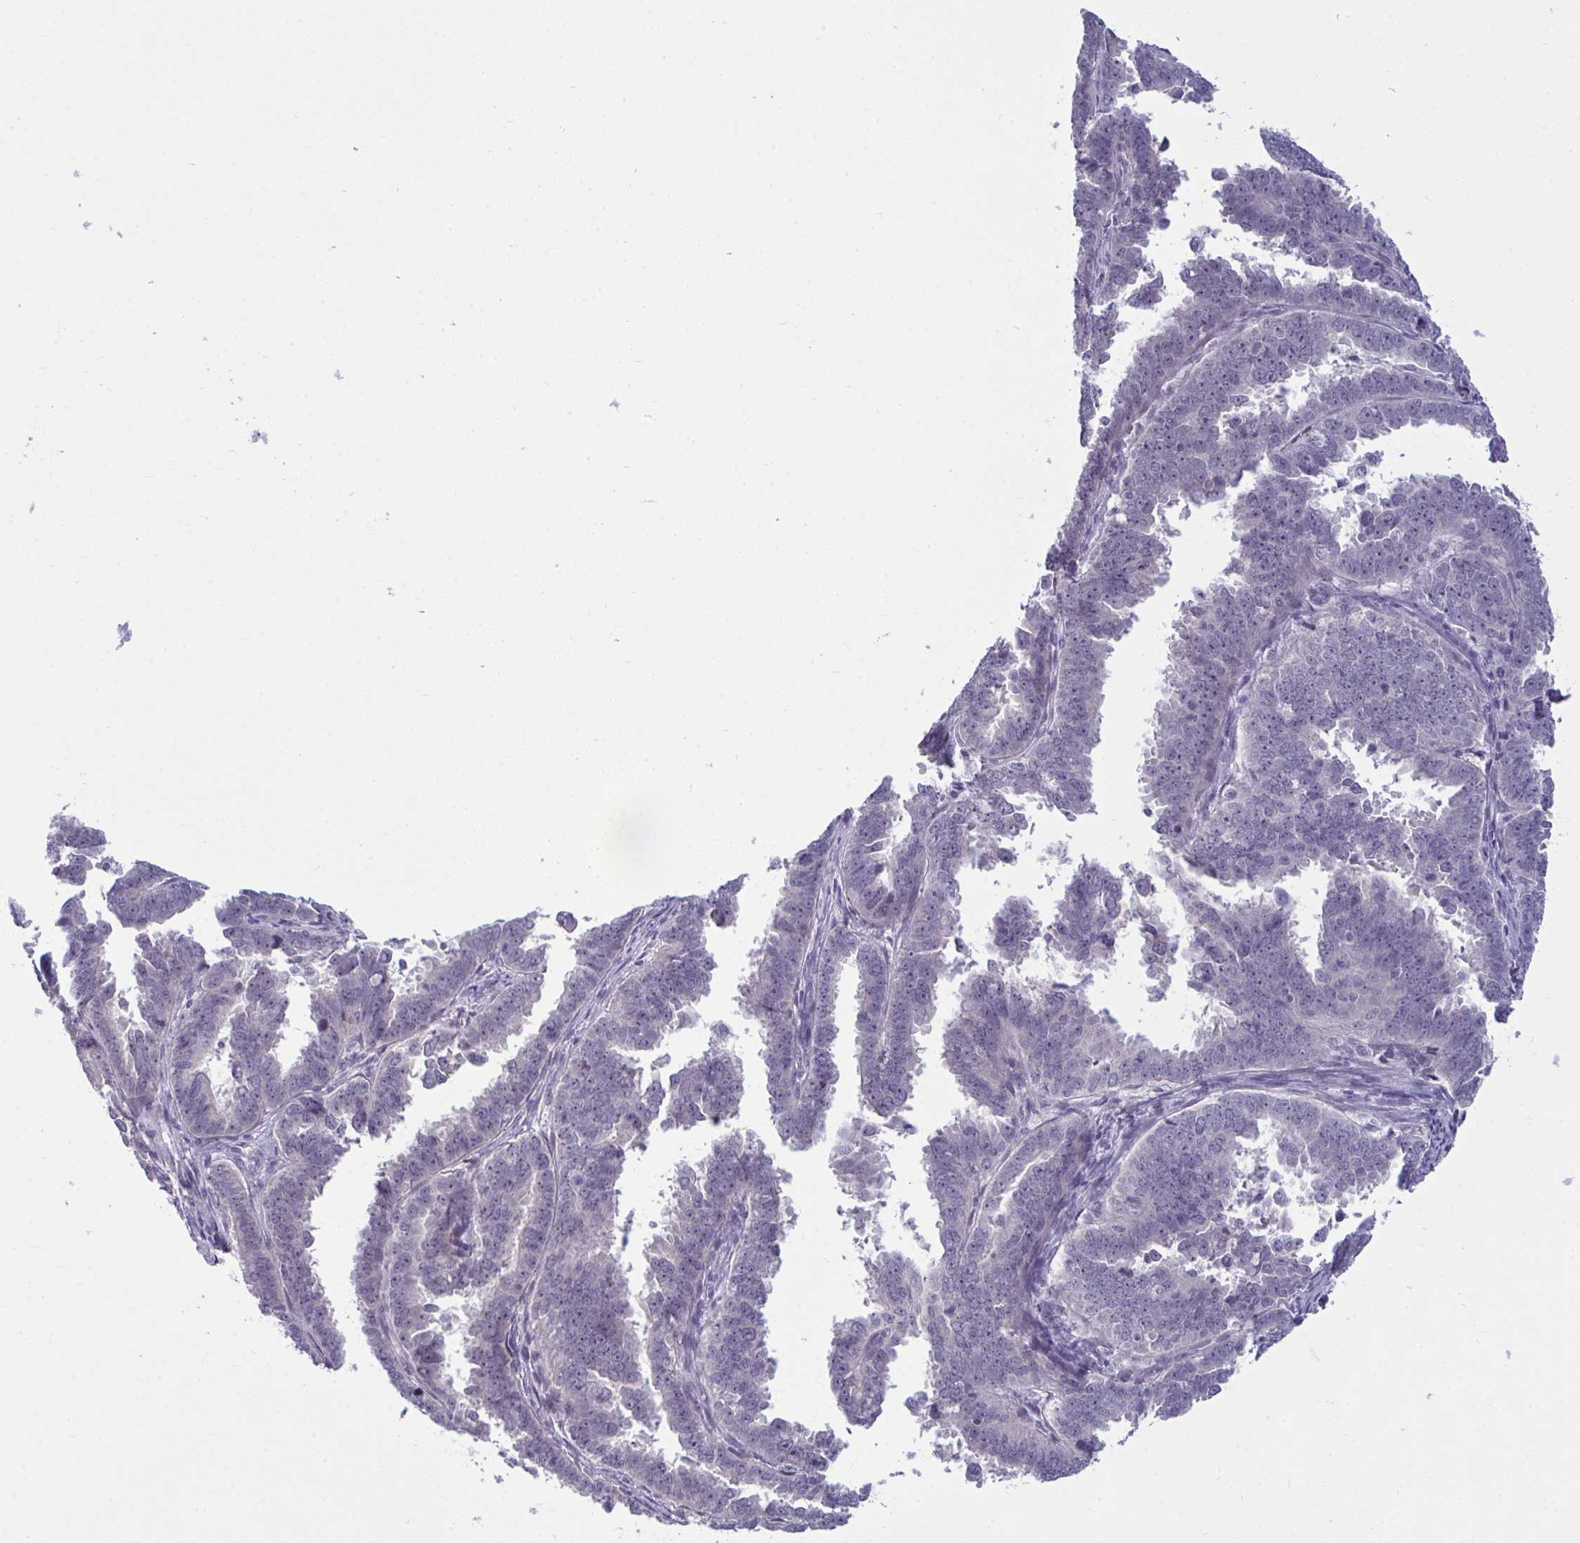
{"staining": {"intensity": "weak", "quantity": "<25%", "location": "nuclear"}, "tissue": "endometrial cancer", "cell_type": "Tumor cells", "image_type": "cancer", "snomed": [{"axis": "morphology", "description": "Adenocarcinoma, NOS"}, {"axis": "topography", "description": "Endometrium"}], "caption": "Tumor cells show no significant expression in adenocarcinoma (endometrial).", "gene": "RNASEH1", "patient": {"sex": "female", "age": 75}}